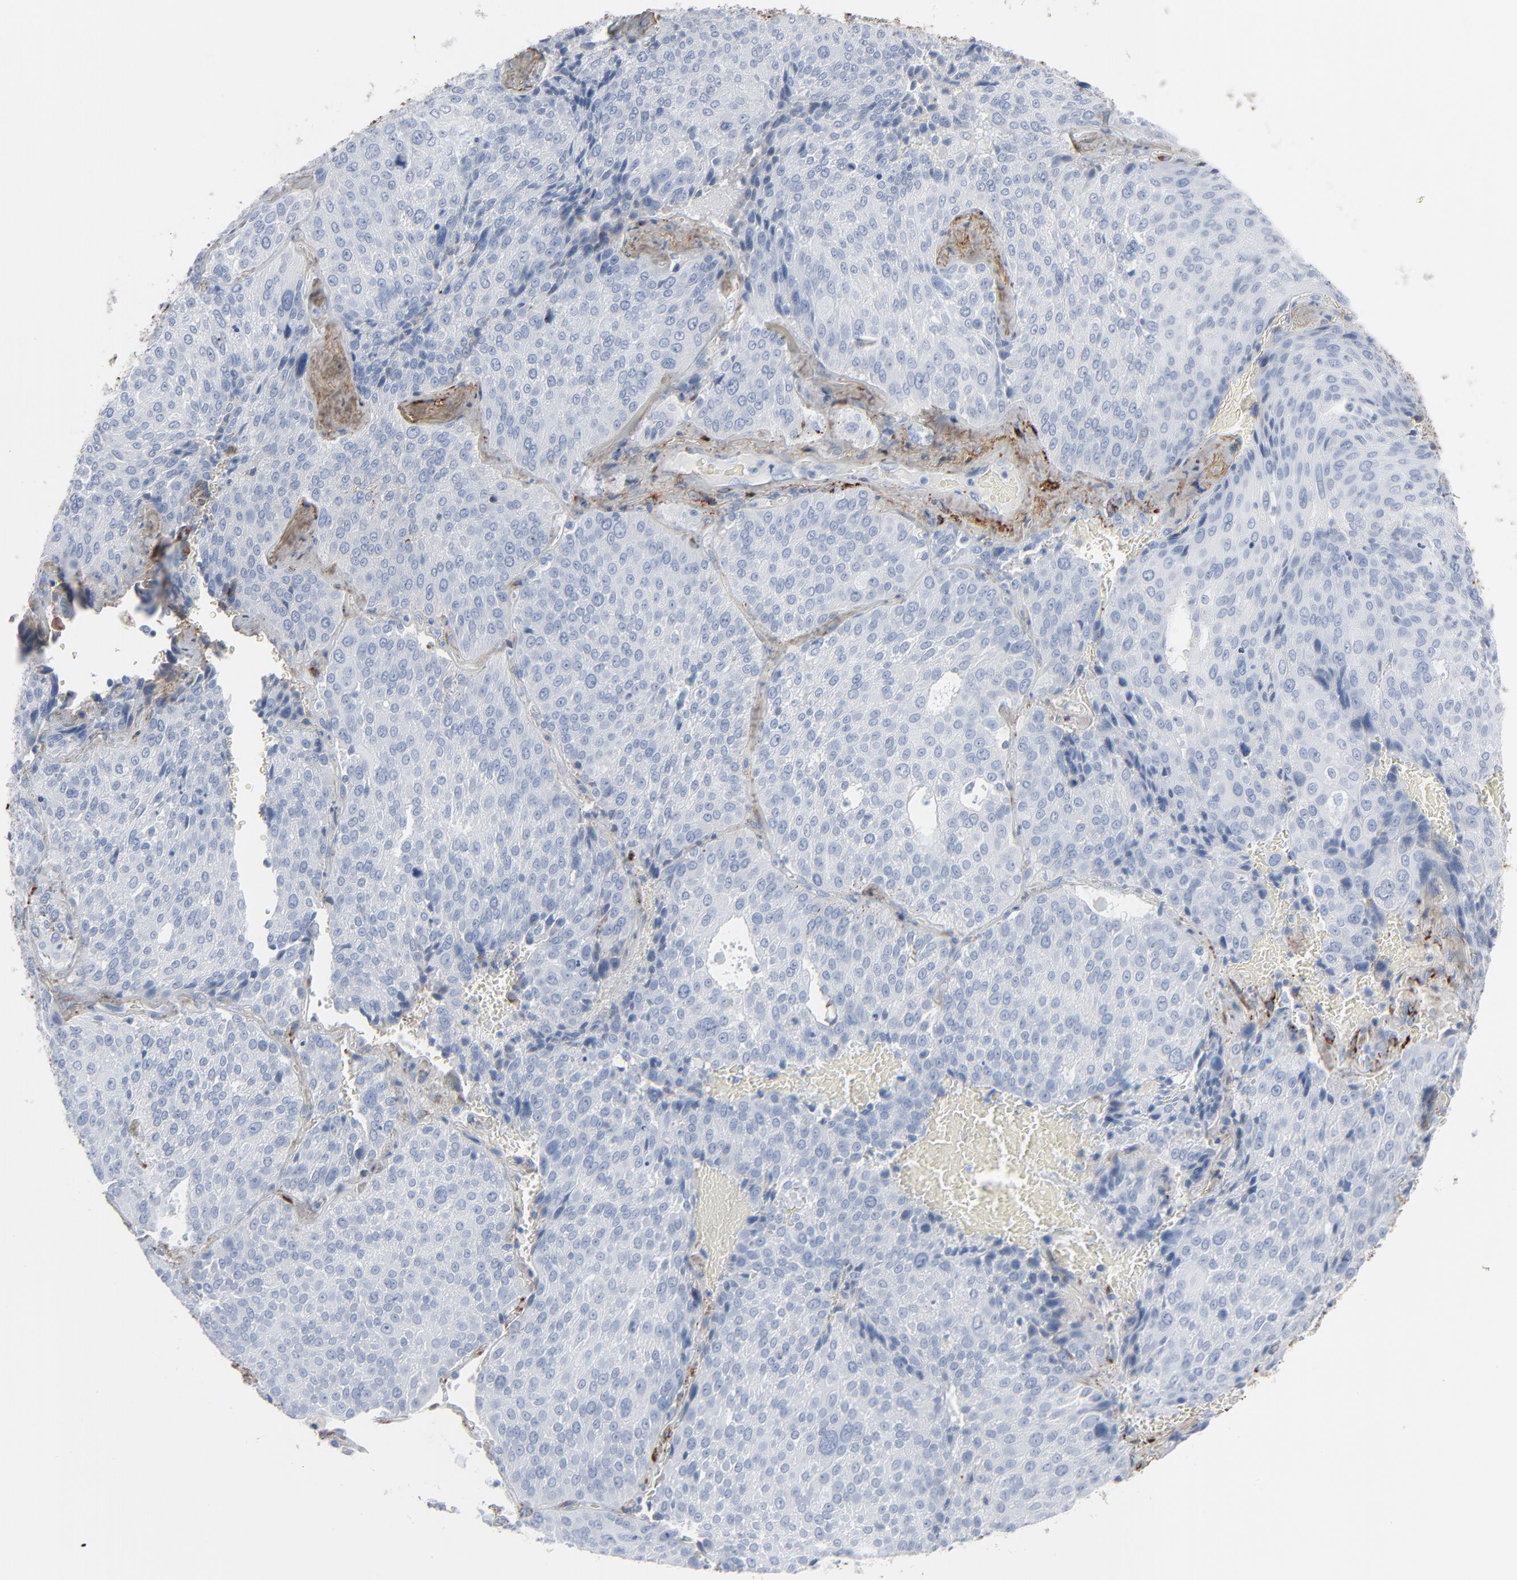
{"staining": {"intensity": "negative", "quantity": "none", "location": "none"}, "tissue": "lung cancer", "cell_type": "Tumor cells", "image_type": "cancer", "snomed": [{"axis": "morphology", "description": "Squamous cell carcinoma, NOS"}, {"axis": "topography", "description": "Lung"}], "caption": "Immunohistochemical staining of lung squamous cell carcinoma shows no significant positivity in tumor cells.", "gene": "BGN", "patient": {"sex": "male", "age": 54}}